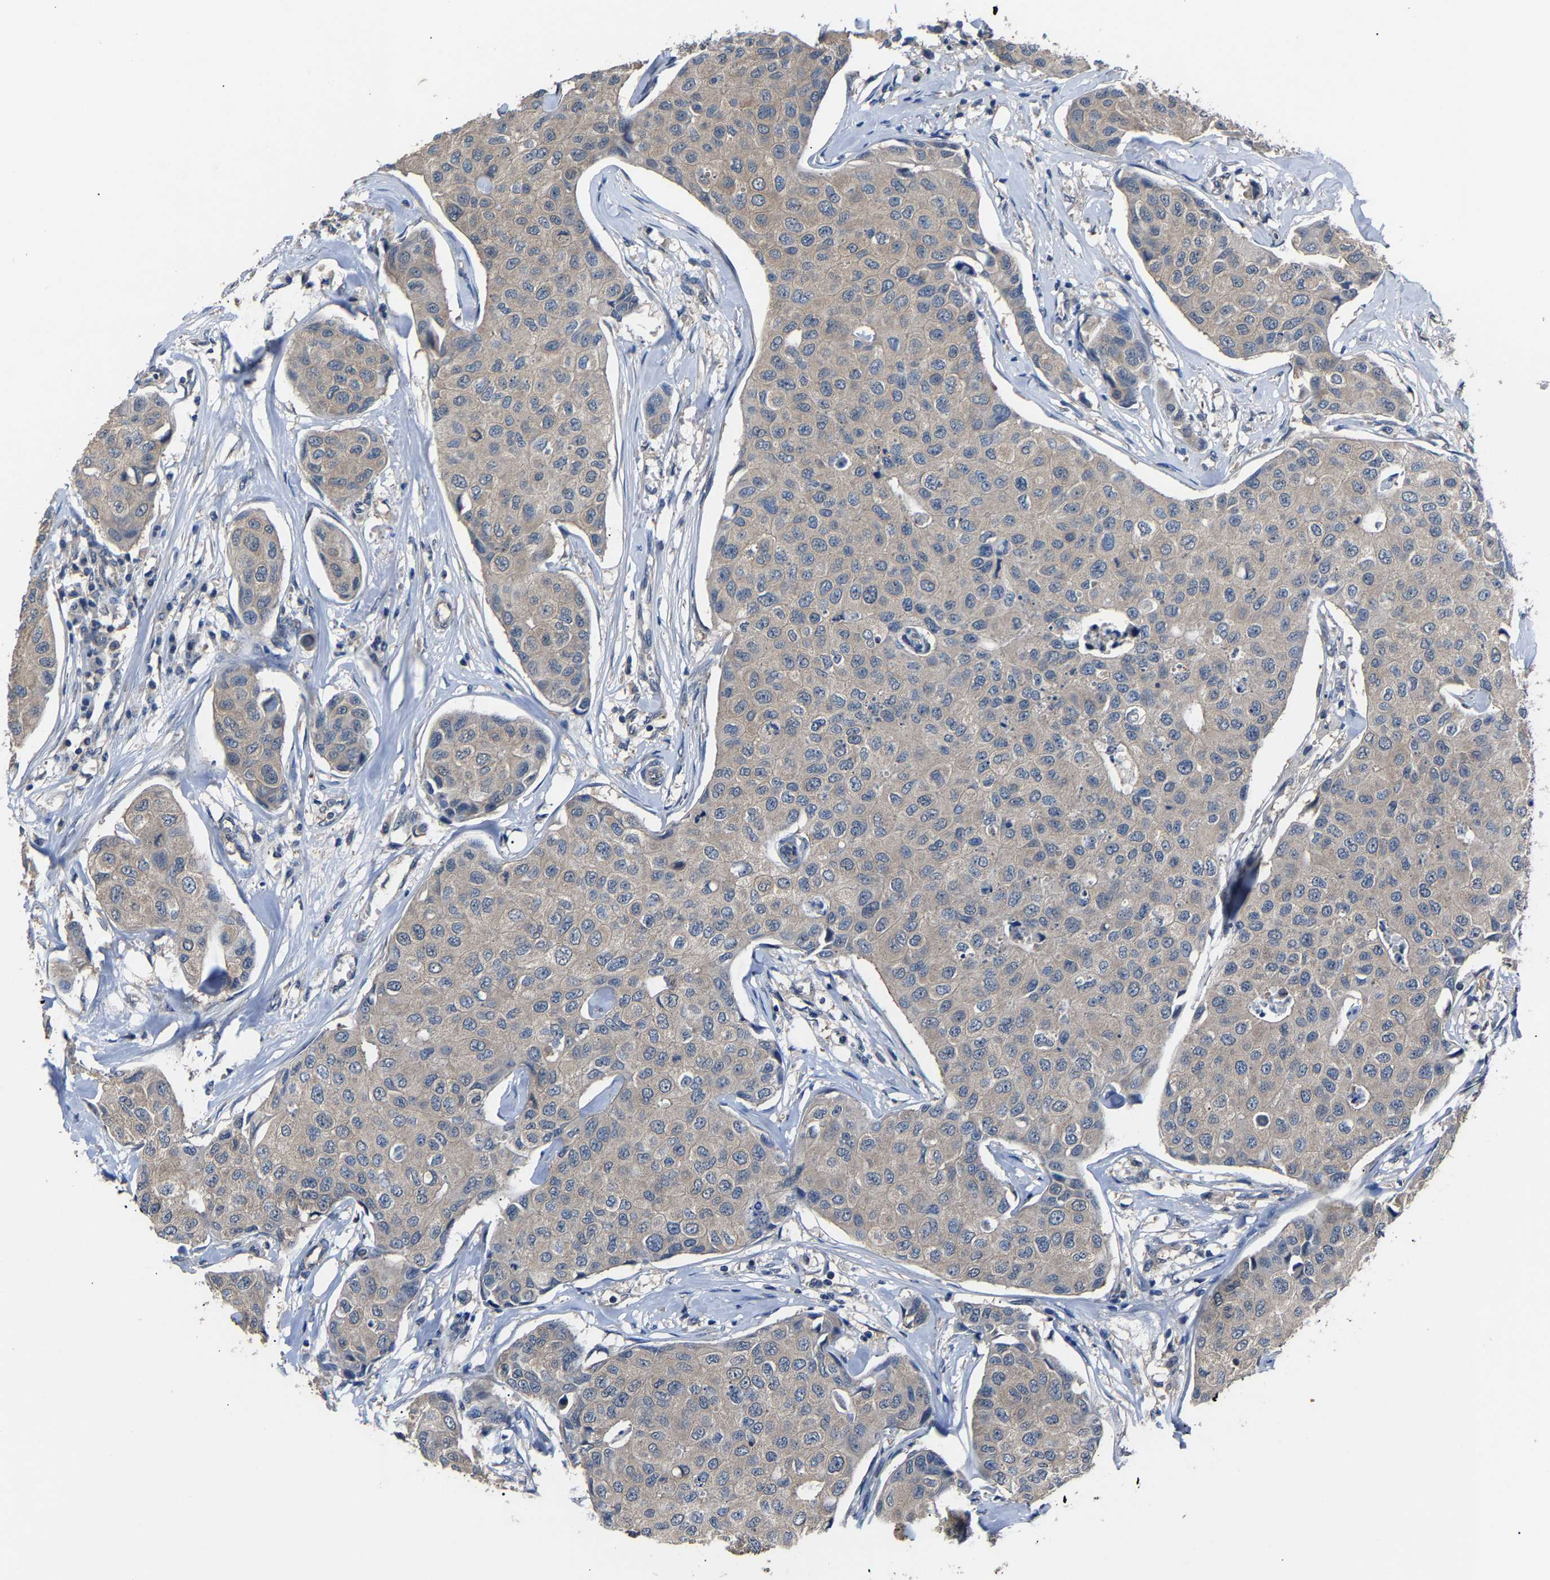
{"staining": {"intensity": "weak", "quantity": ">75%", "location": "cytoplasmic/membranous"}, "tissue": "breast cancer", "cell_type": "Tumor cells", "image_type": "cancer", "snomed": [{"axis": "morphology", "description": "Duct carcinoma"}, {"axis": "topography", "description": "Breast"}], "caption": "Immunohistochemical staining of human breast cancer demonstrates low levels of weak cytoplasmic/membranous protein staining in about >75% of tumor cells.", "gene": "ABCC9", "patient": {"sex": "female", "age": 80}}